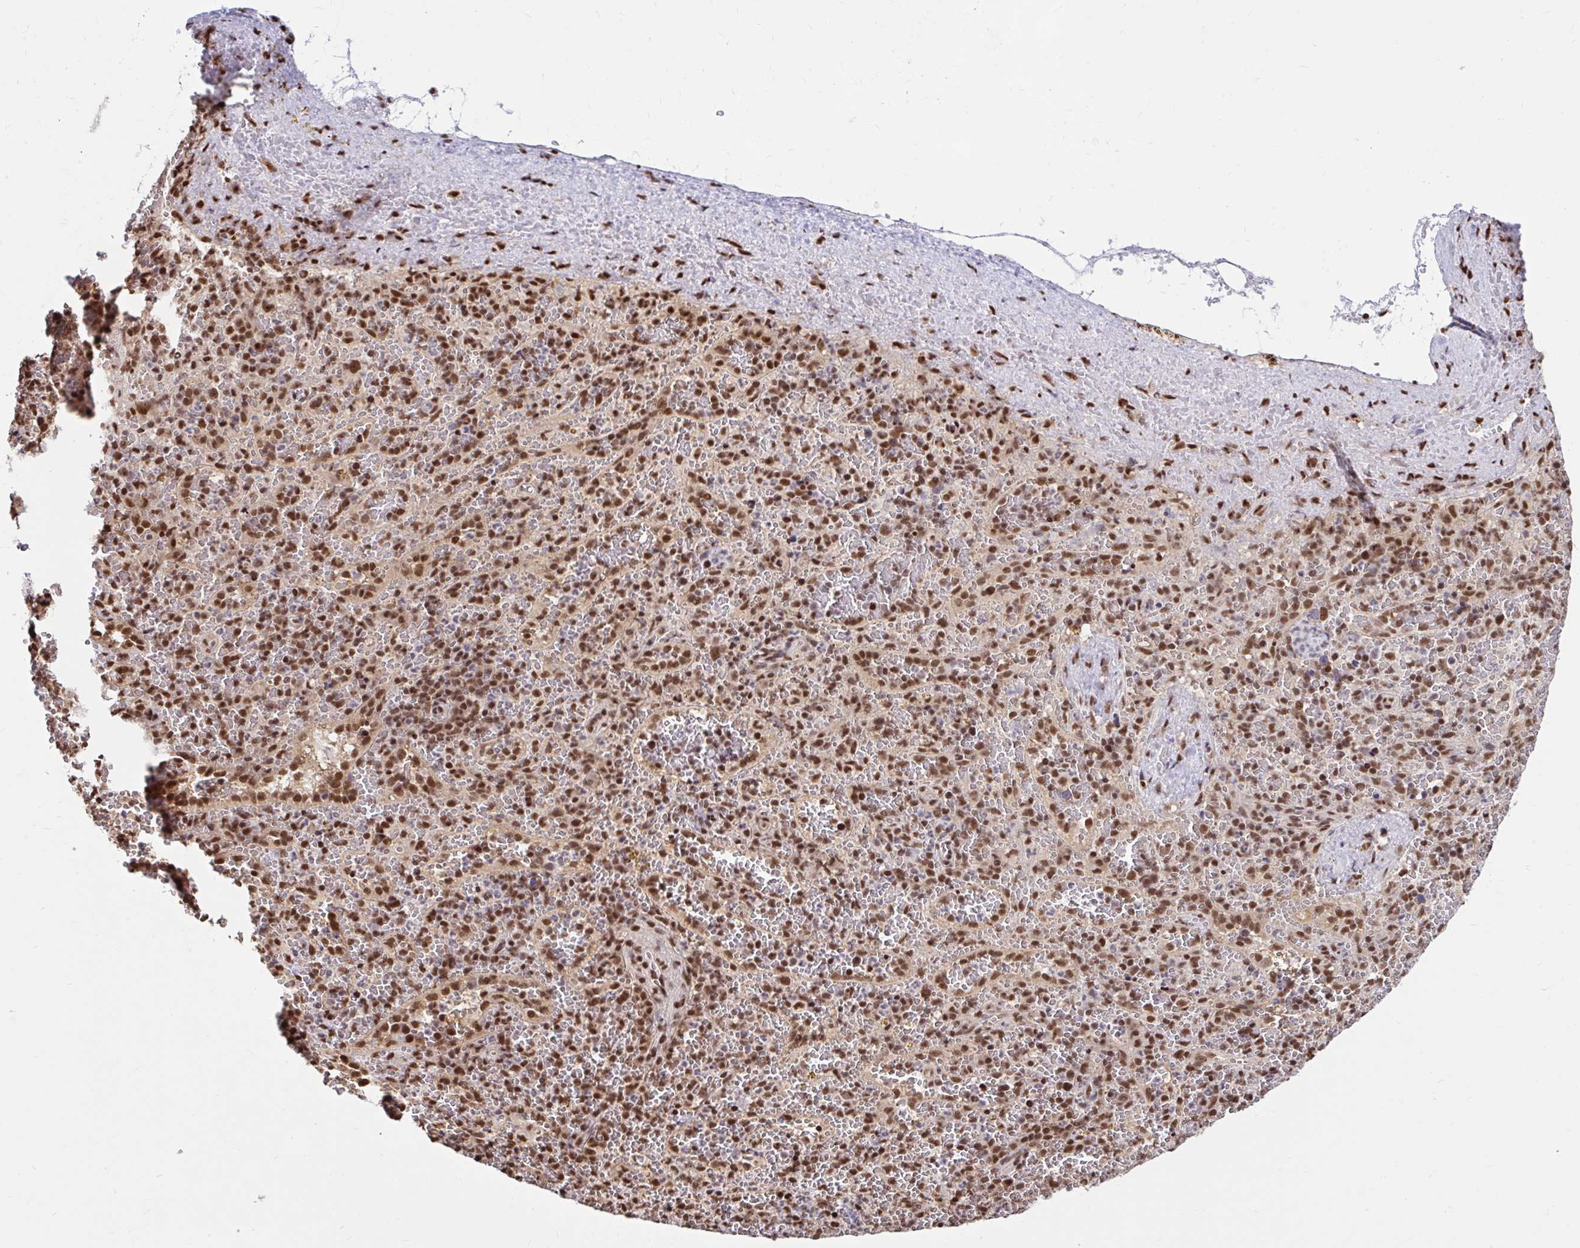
{"staining": {"intensity": "moderate", "quantity": ">75%", "location": "nuclear"}, "tissue": "spleen", "cell_type": "Cells in red pulp", "image_type": "normal", "snomed": [{"axis": "morphology", "description": "Normal tissue, NOS"}, {"axis": "topography", "description": "Spleen"}], "caption": "Moderate nuclear staining for a protein is identified in approximately >75% of cells in red pulp of unremarkable spleen using immunohistochemistry.", "gene": "ABCA9", "patient": {"sex": "female", "age": 50}}